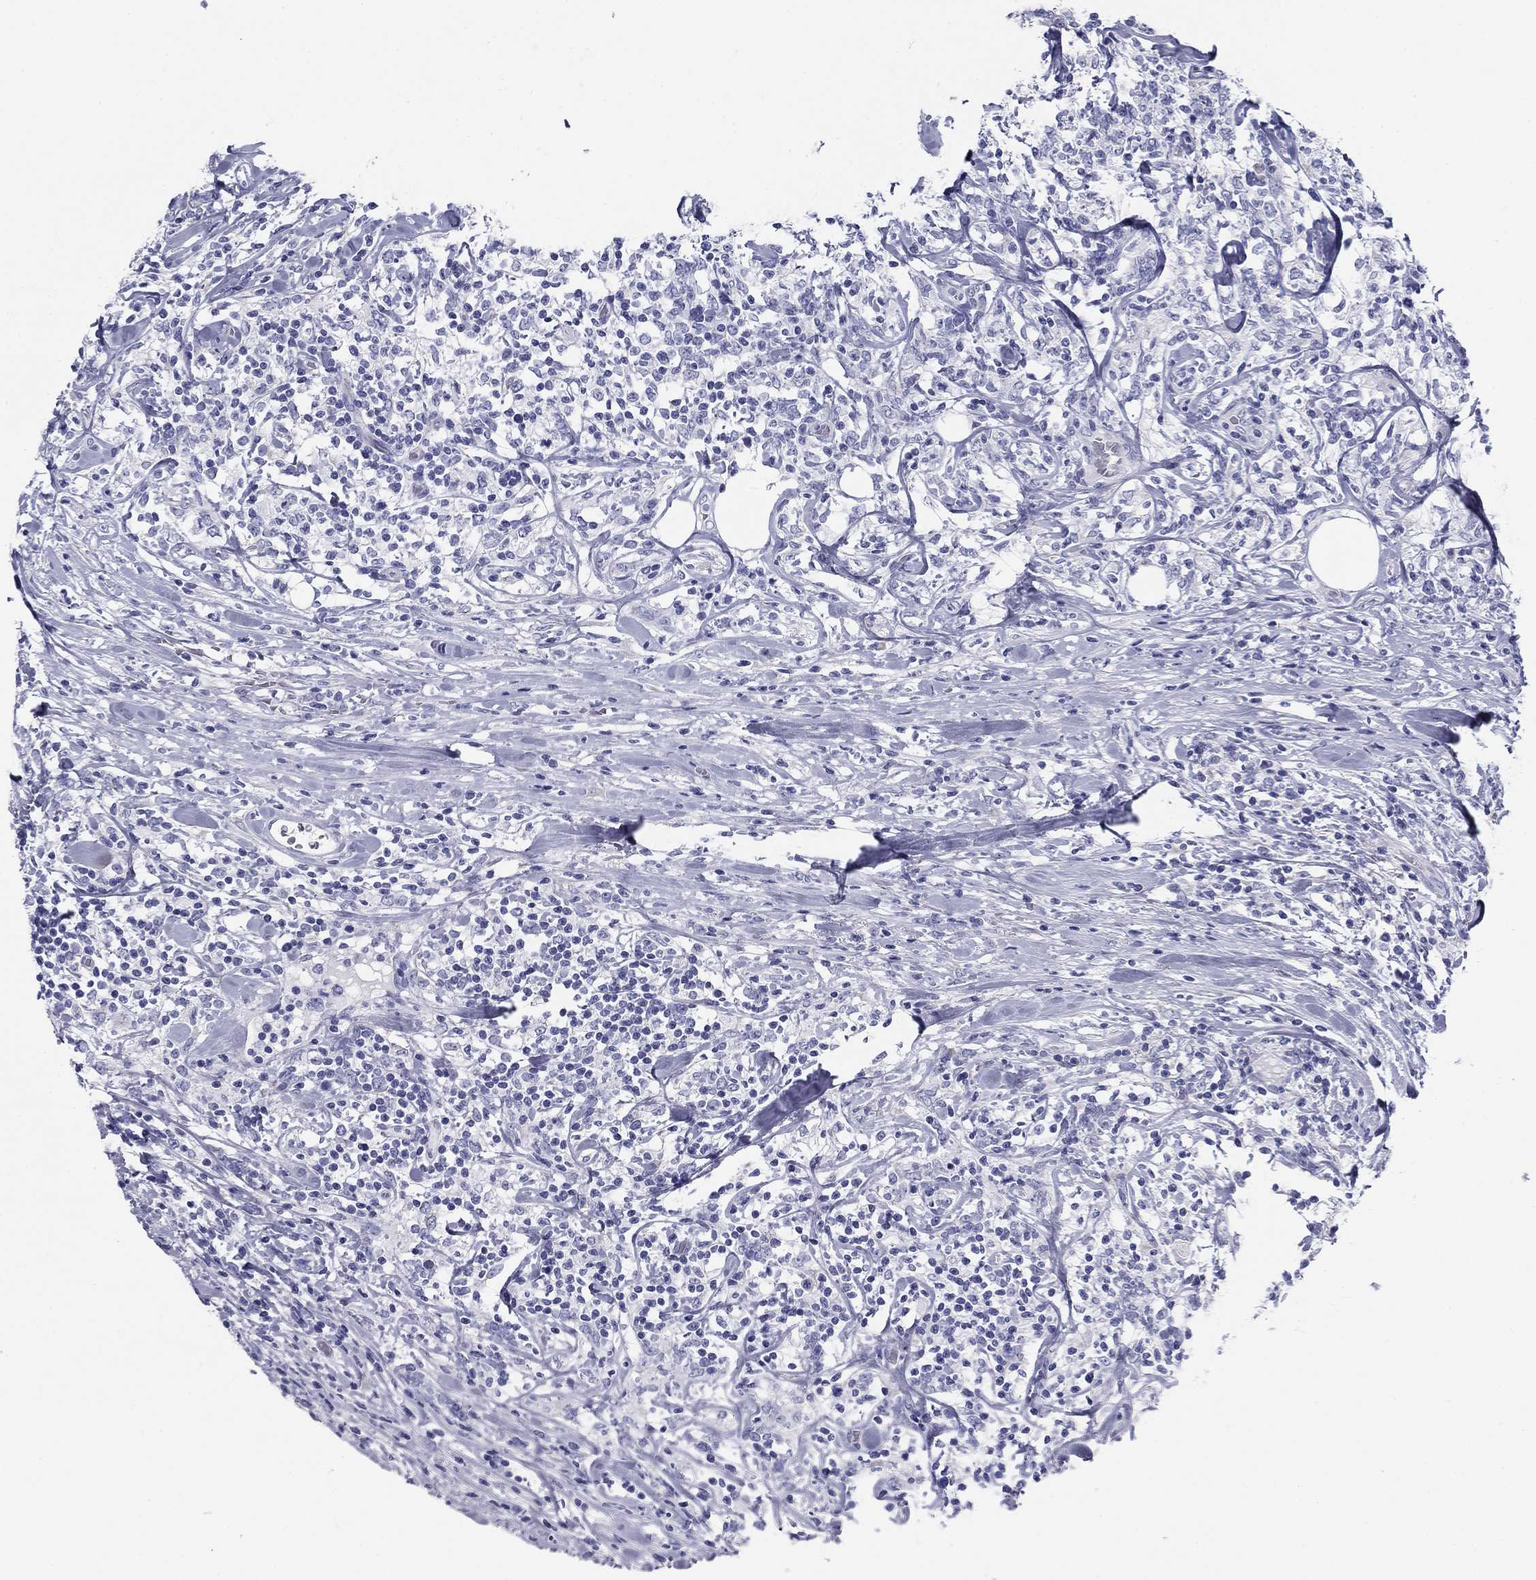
{"staining": {"intensity": "negative", "quantity": "none", "location": "none"}, "tissue": "lymphoma", "cell_type": "Tumor cells", "image_type": "cancer", "snomed": [{"axis": "morphology", "description": "Malignant lymphoma, non-Hodgkin's type, High grade"}, {"axis": "topography", "description": "Lymph node"}], "caption": "Human lymphoma stained for a protein using IHC shows no expression in tumor cells.", "gene": "ZP2", "patient": {"sex": "female", "age": 84}}